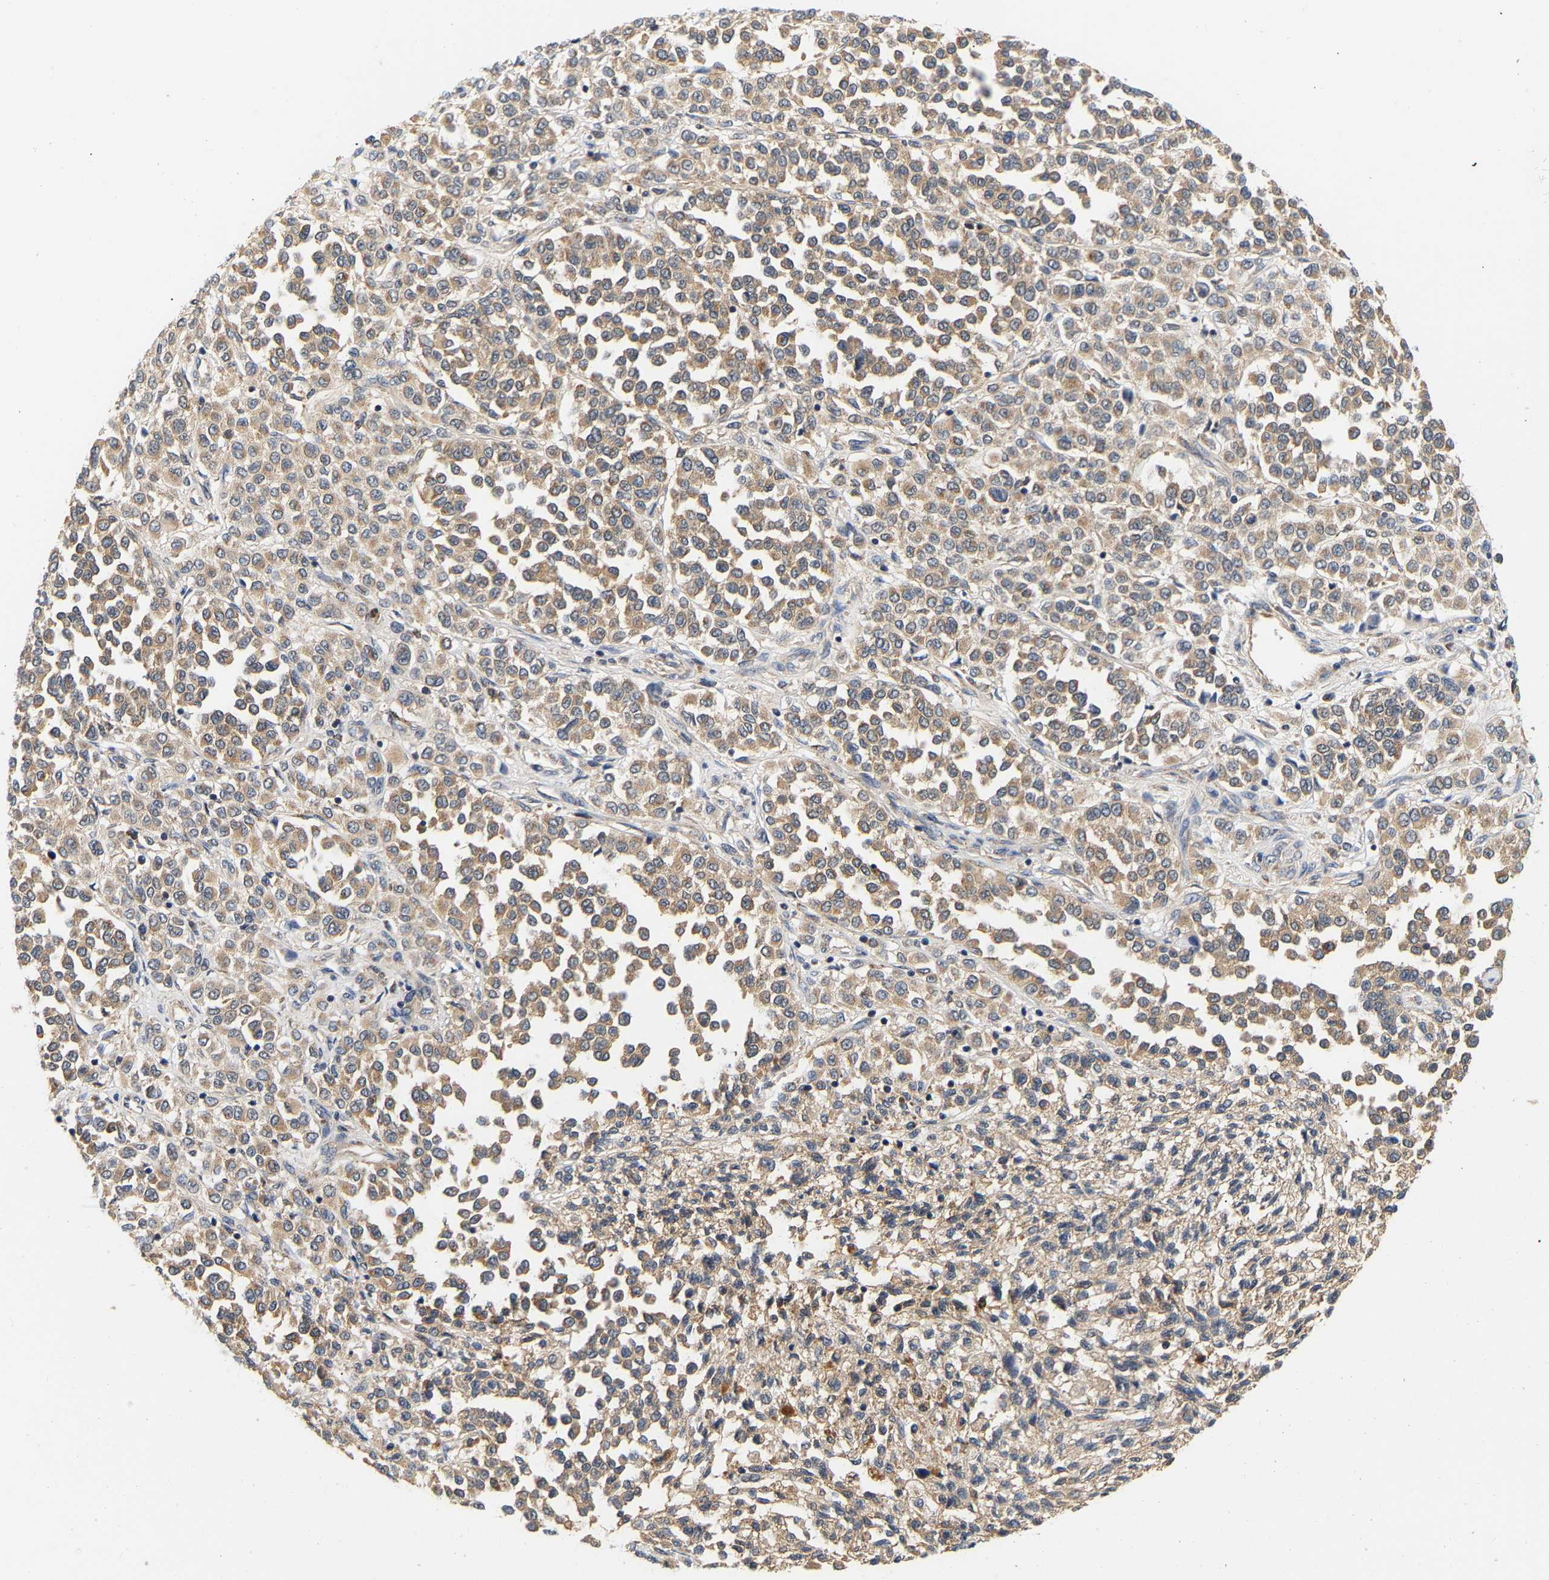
{"staining": {"intensity": "moderate", "quantity": ">75%", "location": "cytoplasmic/membranous"}, "tissue": "melanoma", "cell_type": "Tumor cells", "image_type": "cancer", "snomed": [{"axis": "morphology", "description": "Malignant melanoma, Metastatic site"}, {"axis": "topography", "description": "Pancreas"}], "caption": "High-power microscopy captured an immunohistochemistry (IHC) histopathology image of melanoma, revealing moderate cytoplasmic/membranous positivity in about >75% of tumor cells. Using DAB (brown) and hematoxylin (blue) stains, captured at high magnification using brightfield microscopy.", "gene": "PPID", "patient": {"sex": "female", "age": 30}}